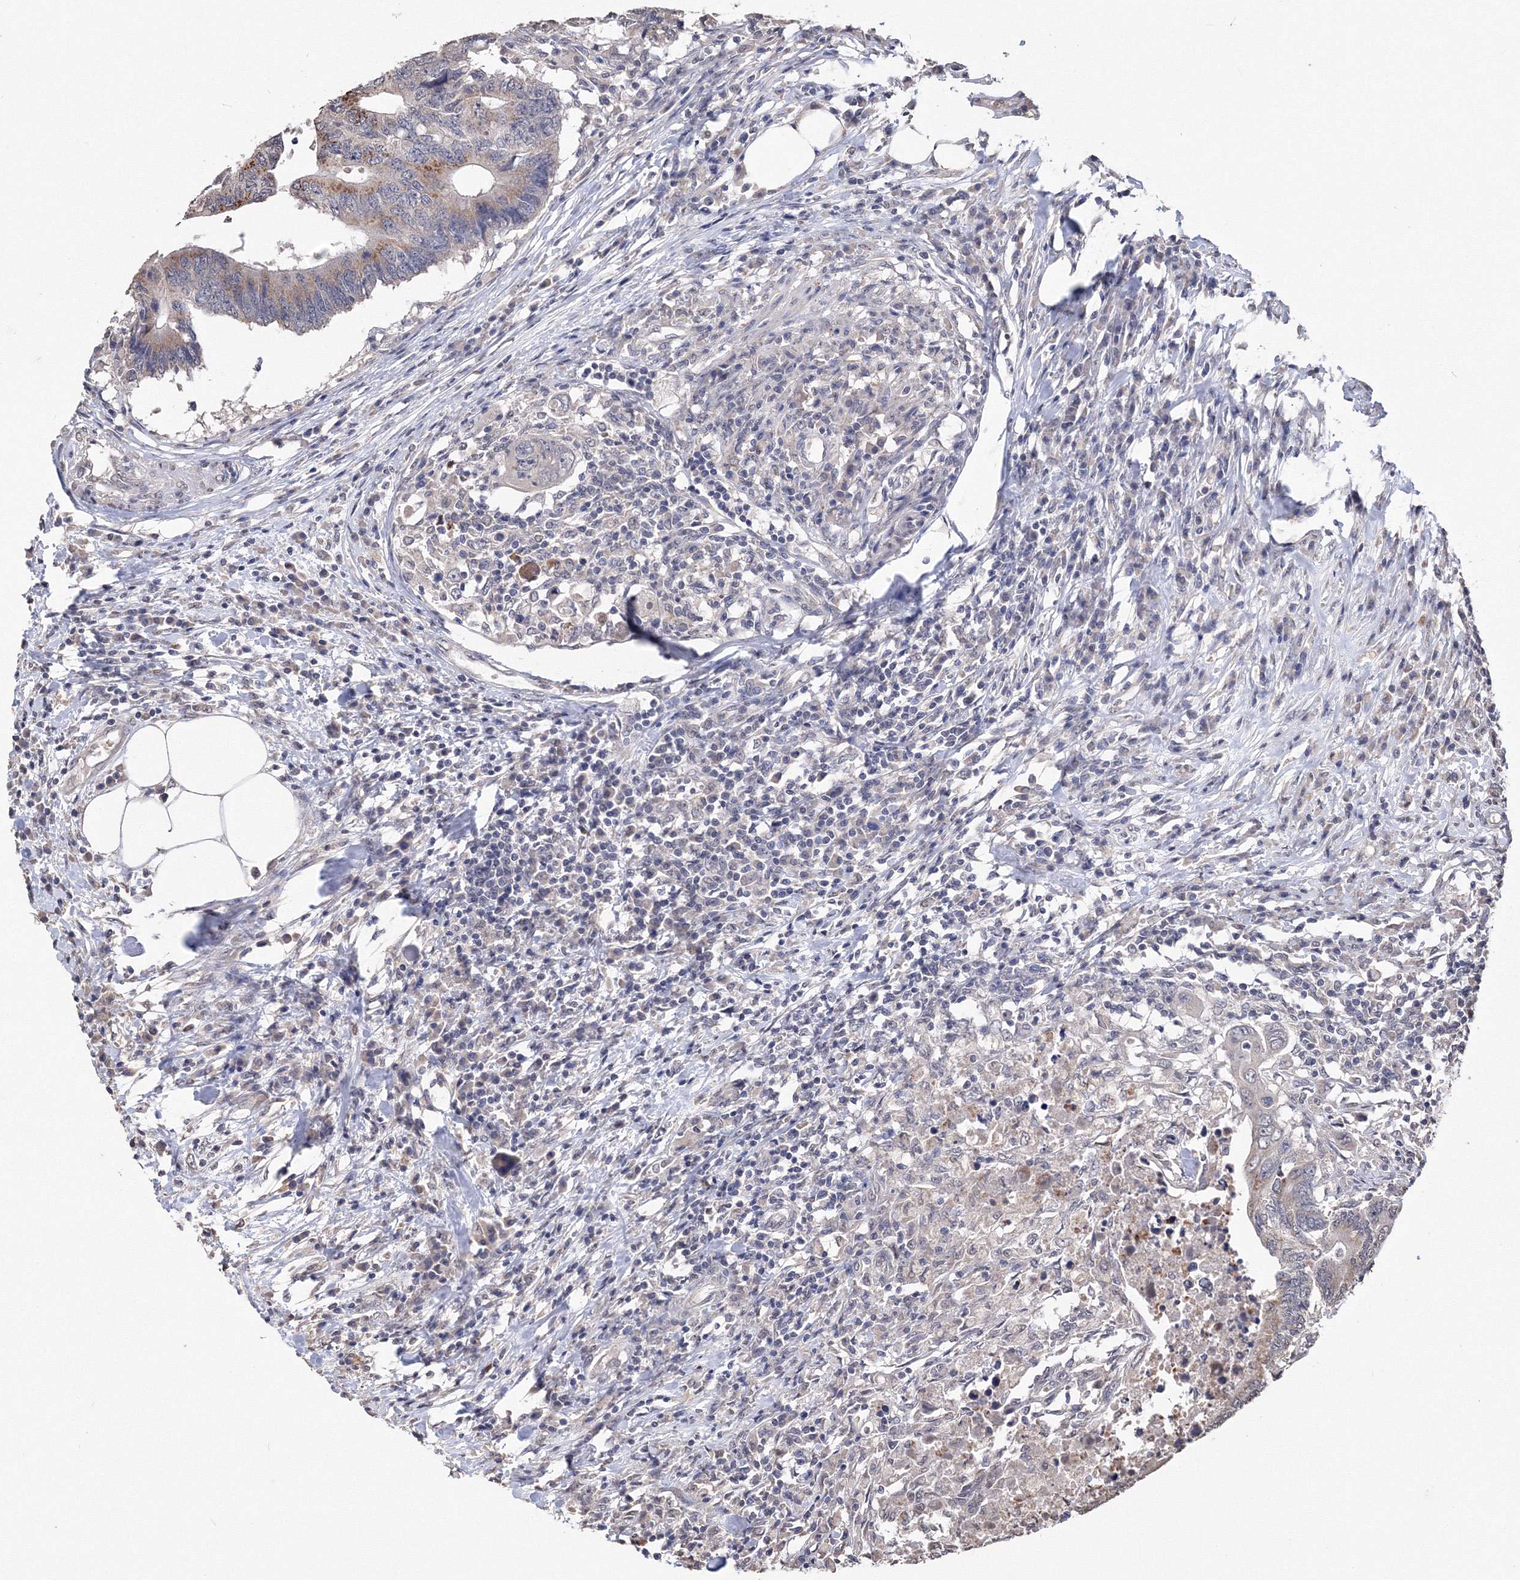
{"staining": {"intensity": "moderate", "quantity": "<25%", "location": "cytoplasmic/membranous"}, "tissue": "colorectal cancer", "cell_type": "Tumor cells", "image_type": "cancer", "snomed": [{"axis": "morphology", "description": "Adenocarcinoma, NOS"}, {"axis": "topography", "description": "Colon"}], "caption": "The micrograph exhibits a brown stain indicating the presence of a protein in the cytoplasmic/membranous of tumor cells in adenocarcinoma (colorectal). The staining is performed using DAB brown chromogen to label protein expression. The nuclei are counter-stained blue using hematoxylin.", "gene": "GPN1", "patient": {"sex": "male", "age": 71}}